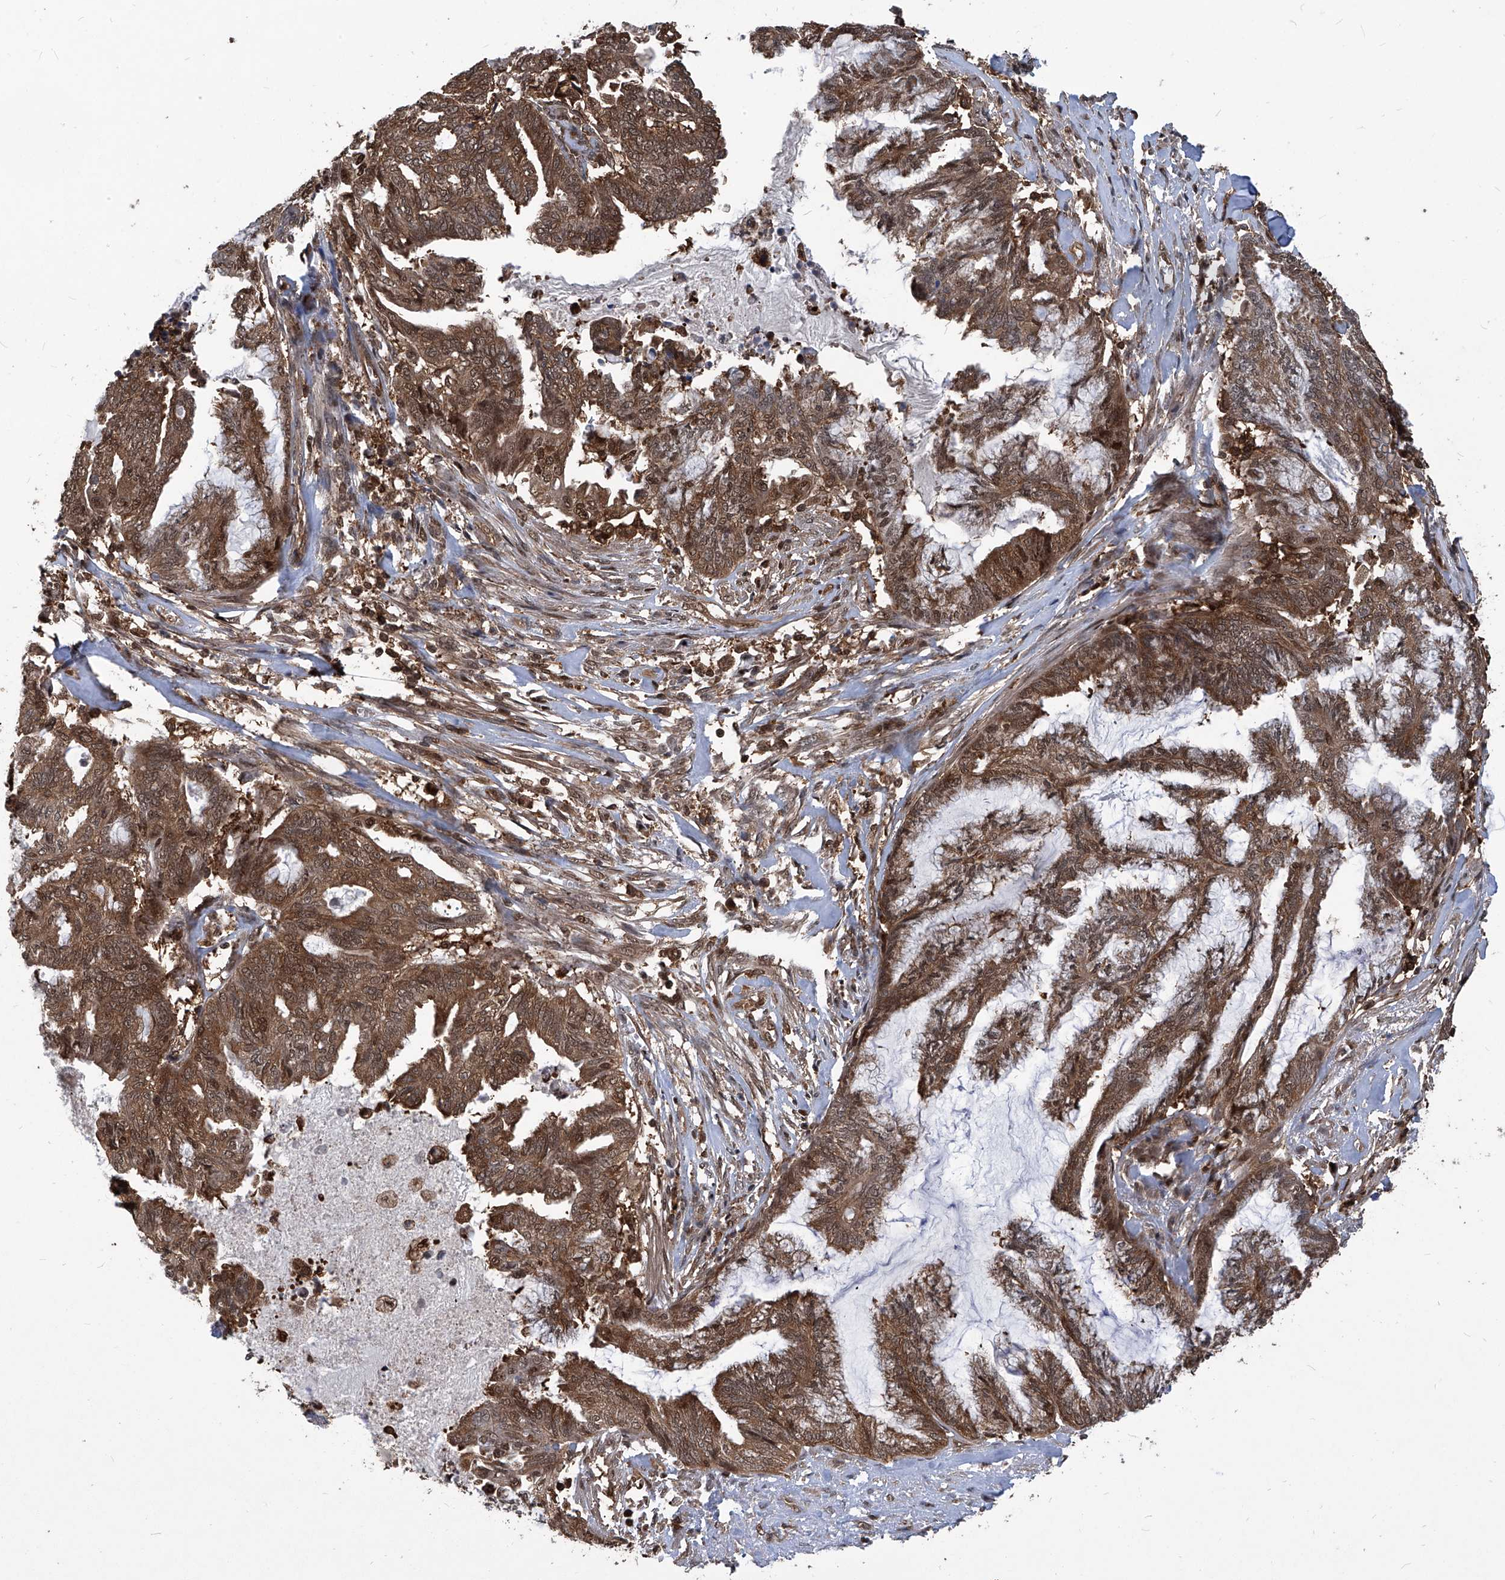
{"staining": {"intensity": "moderate", "quantity": ">75%", "location": "cytoplasmic/membranous,nuclear"}, "tissue": "endometrial cancer", "cell_type": "Tumor cells", "image_type": "cancer", "snomed": [{"axis": "morphology", "description": "Adenocarcinoma, NOS"}, {"axis": "topography", "description": "Endometrium"}], "caption": "Immunohistochemistry staining of endometrial cancer (adenocarcinoma), which shows medium levels of moderate cytoplasmic/membranous and nuclear expression in approximately >75% of tumor cells indicating moderate cytoplasmic/membranous and nuclear protein staining. The staining was performed using DAB (3,3'-diaminobenzidine) (brown) for protein detection and nuclei were counterstained in hematoxylin (blue).", "gene": "PSMB1", "patient": {"sex": "female", "age": 86}}